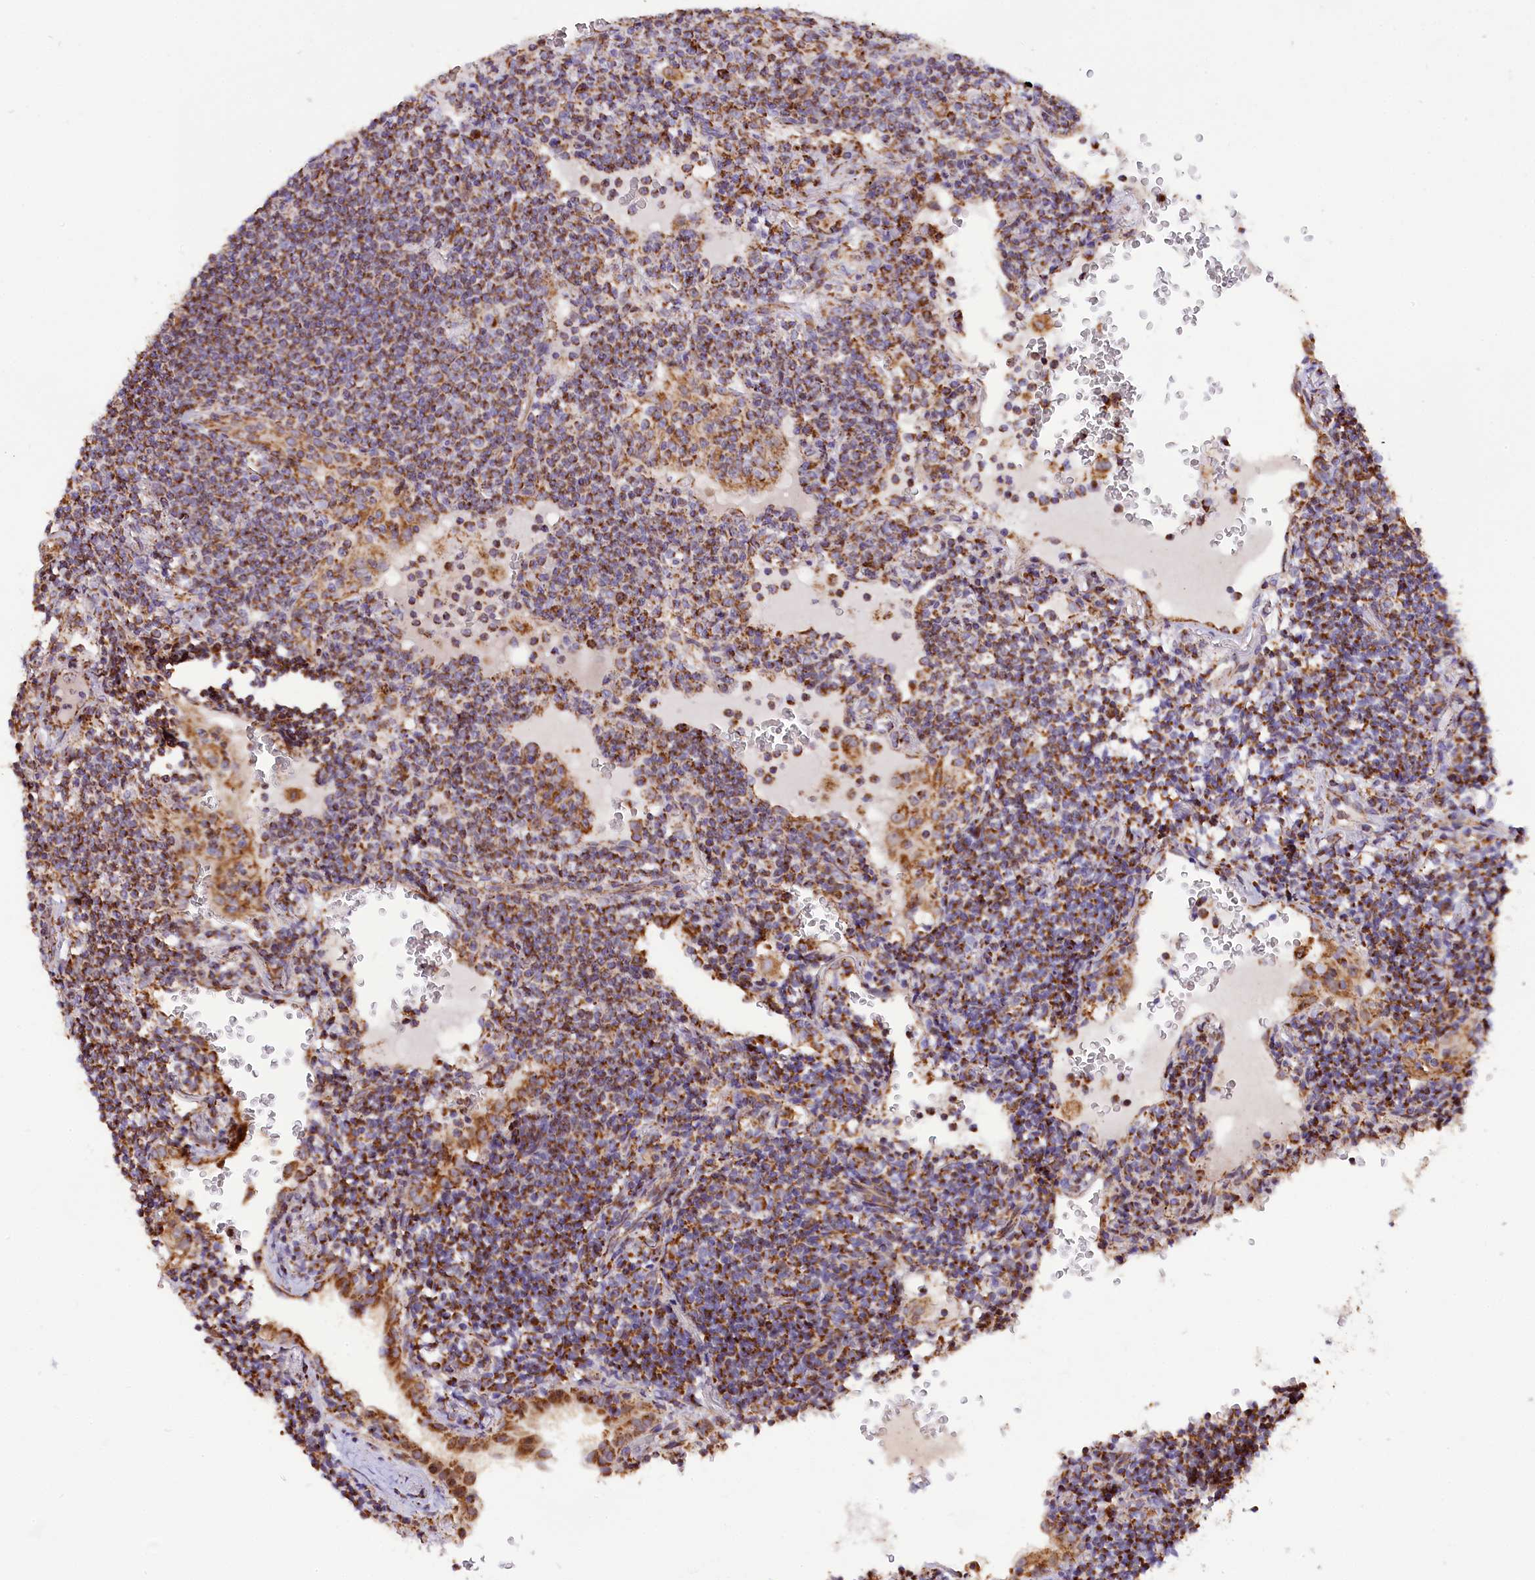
{"staining": {"intensity": "moderate", "quantity": ">75%", "location": "cytoplasmic/membranous"}, "tissue": "lymphoma", "cell_type": "Tumor cells", "image_type": "cancer", "snomed": [{"axis": "morphology", "description": "Malignant lymphoma, non-Hodgkin's type, Low grade"}, {"axis": "topography", "description": "Lung"}], "caption": "Immunohistochemistry (IHC) of malignant lymphoma, non-Hodgkin's type (low-grade) shows medium levels of moderate cytoplasmic/membranous expression in about >75% of tumor cells. The staining was performed using DAB (3,3'-diaminobenzidine), with brown indicating positive protein expression. Nuclei are stained blue with hematoxylin.", "gene": "NDUFA8", "patient": {"sex": "female", "age": 71}}